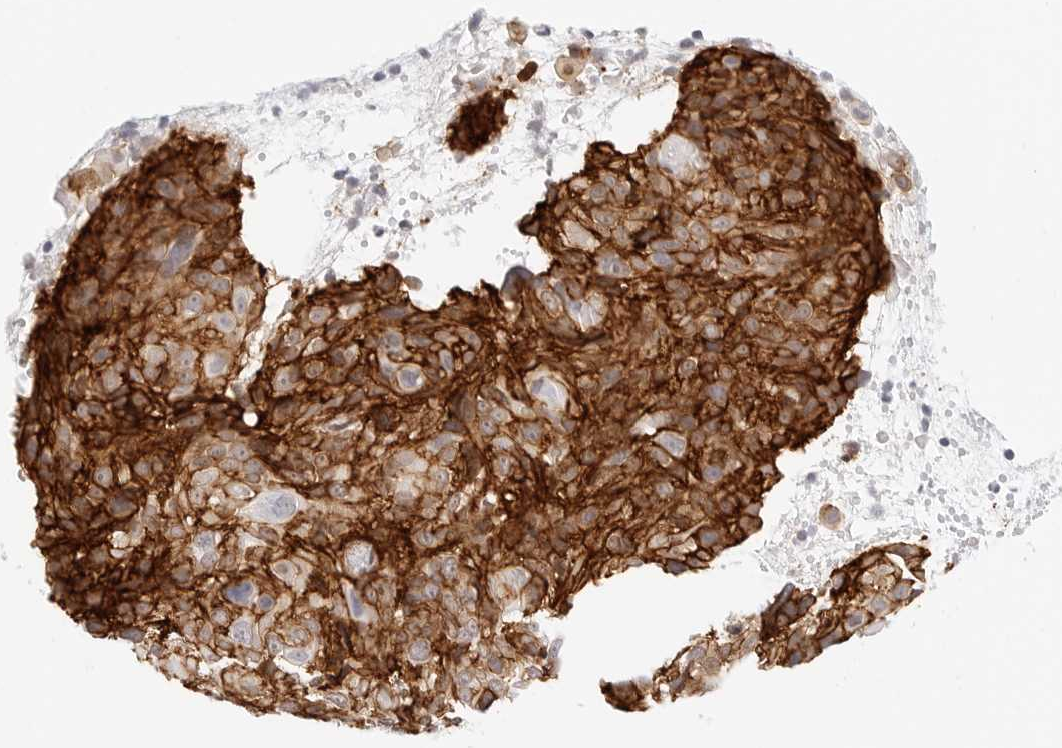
{"staining": {"intensity": "strong", "quantity": ">75%", "location": "cytoplasmic/membranous"}, "tissue": "cervical cancer", "cell_type": "Tumor cells", "image_type": "cancer", "snomed": [{"axis": "morphology", "description": "Squamous cell carcinoma, NOS"}, {"axis": "topography", "description": "Cervix"}], "caption": "Immunohistochemical staining of cervical cancer (squamous cell carcinoma) displays high levels of strong cytoplasmic/membranous expression in approximately >75% of tumor cells.", "gene": "CDH1", "patient": {"sex": "female", "age": 74}}